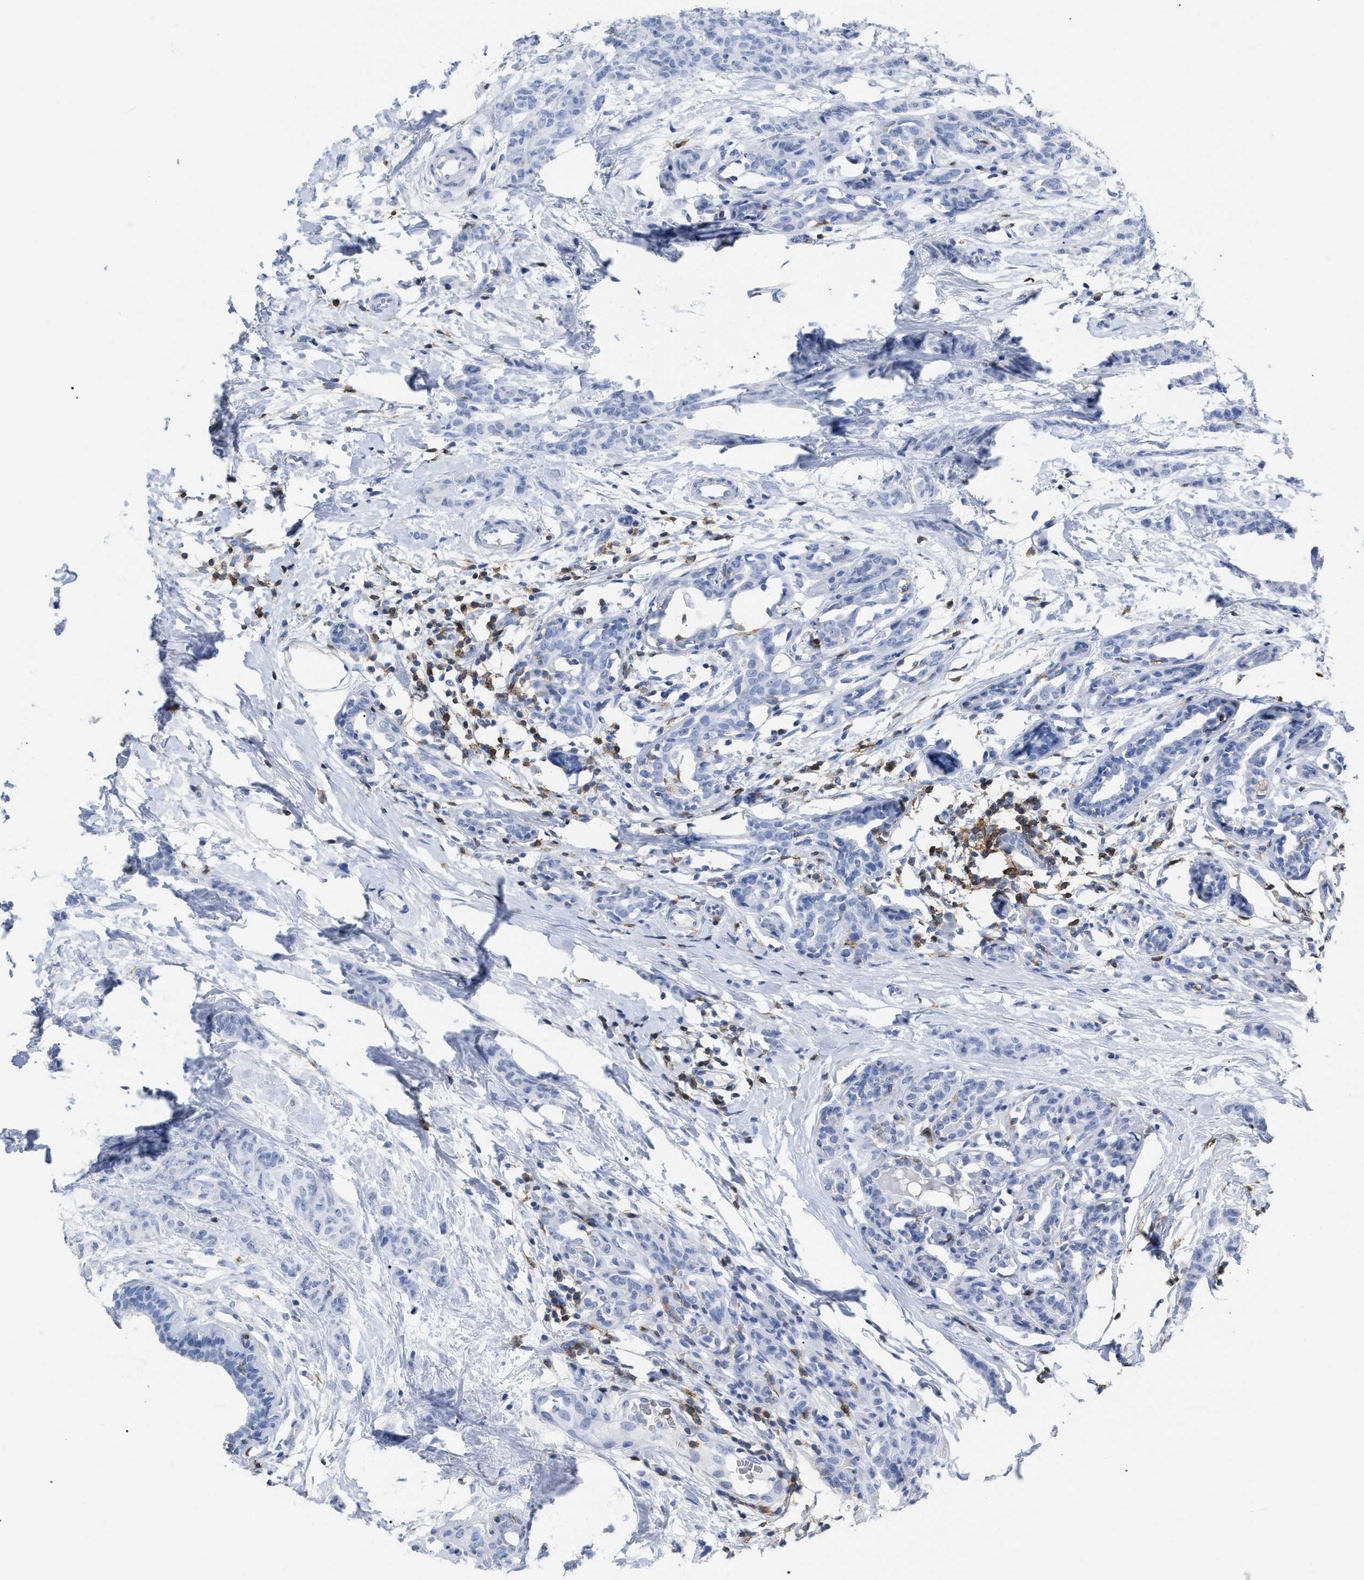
{"staining": {"intensity": "negative", "quantity": "none", "location": "none"}, "tissue": "breast cancer", "cell_type": "Tumor cells", "image_type": "cancer", "snomed": [{"axis": "morphology", "description": "Normal tissue, NOS"}, {"axis": "morphology", "description": "Duct carcinoma"}, {"axis": "topography", "description": "Breast"}], "caption": "A histopathology image of breast intraductal carcinoma stained for a protein demonstrates no brown staining in tumor cells. The staining was performed using DAB (3,3'-diaminobenzidine) to visualize the protein expression in brown, while the nuclei were stained in blue with hematoxylin (Magnification: 20x).", "gene": "CD5", "patient": {"sex": "female", "age": 40}}